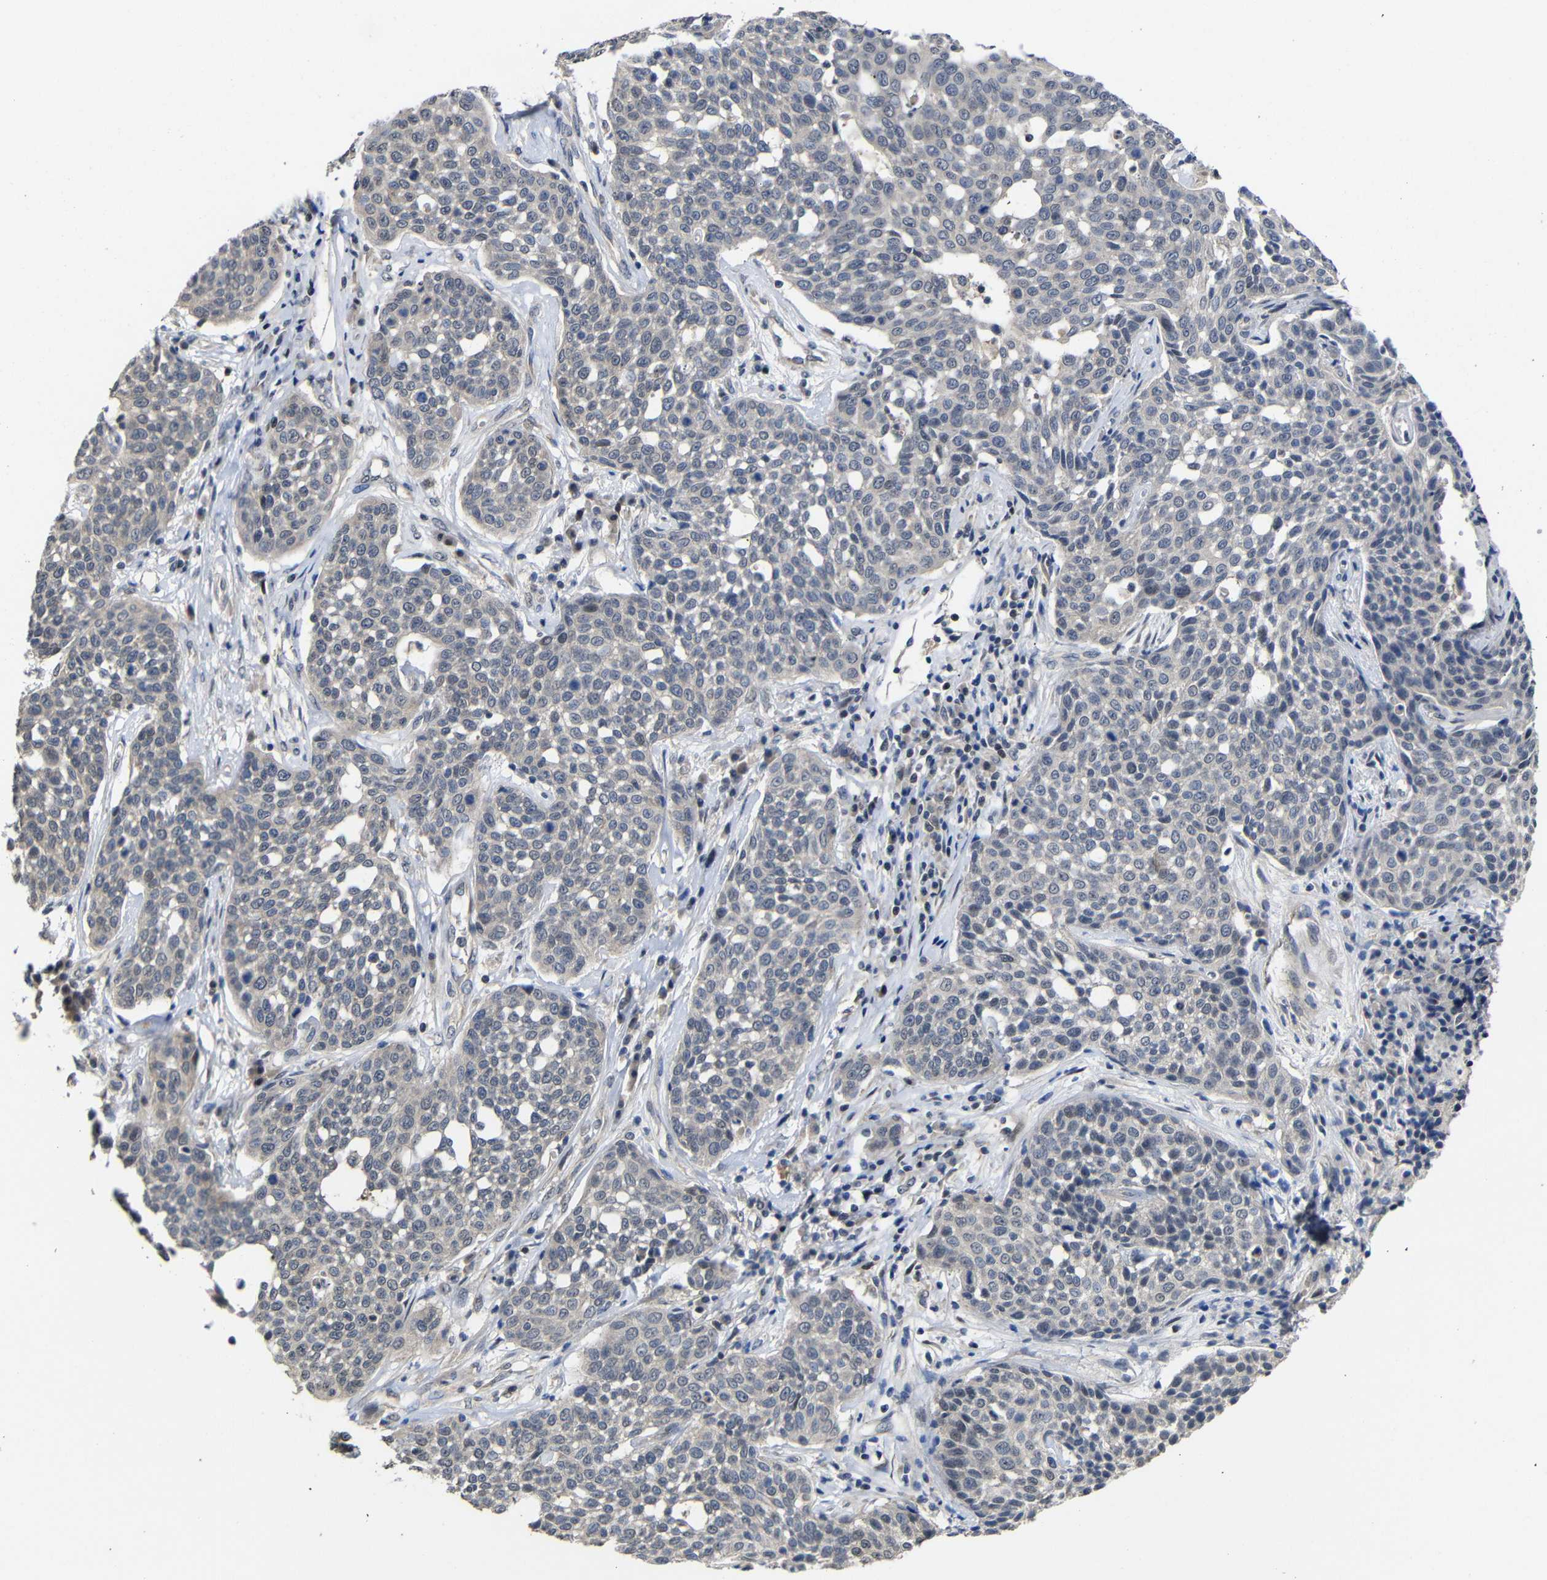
{"staining": {"intensity": "weak", "quantity": "25%-75%", "location": "cytoplasmic/membranous"}, "tissue": "cervical cancer", "cell_type": "Tumor cells", "image_type": "cancer", "snomed": [{"axis": "morphology", "description": "Squamous cell carcinoma, NOS"}, {"axis": "topography", "description": "Cervix"}], "caption": "A micrograph of human cervical squamous cell carcinoma stained for a protein displays weak cytoplasmic/membranous brown staining in tumor cells.", "gene": "ATG12", "patient": {"sex": "female", "age": 34}}